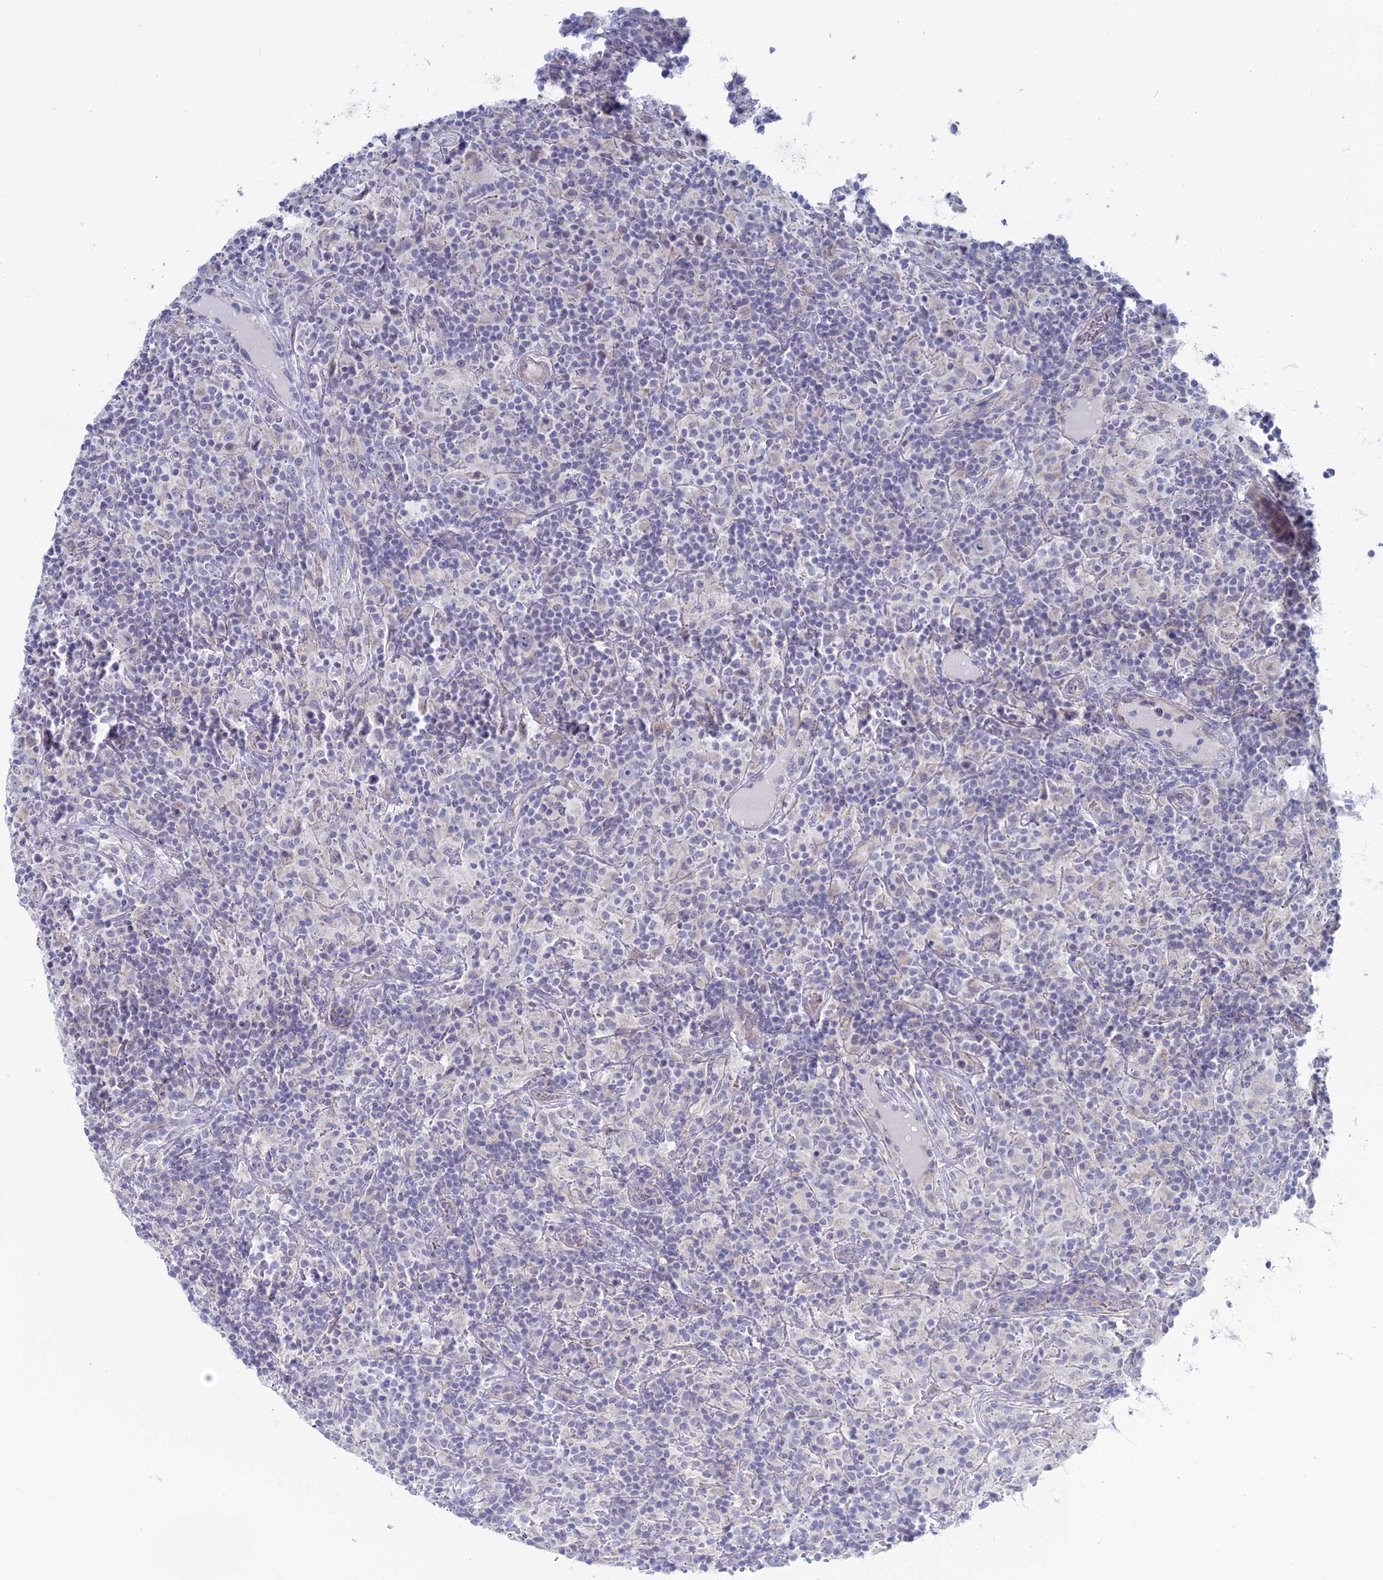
{"staining": {"intensity": "negative", "quantity": "none", "location": "none"}, "tissue": "lymphoma", "cell_type": "Tumor cells", "image_type": "cancer", "snomed": [{"axis": "morphology", "description": "Hodgkin's disease, NOS"}, {"axis": "topography", "description": "Lymph node"}], "caption": "DAB immunohistochemical staining of human Hodgkin's disease displays no significant staining in tumor cells.", "gene": "TBC1D30", "patient": {"sex": "male", "age": 70}}